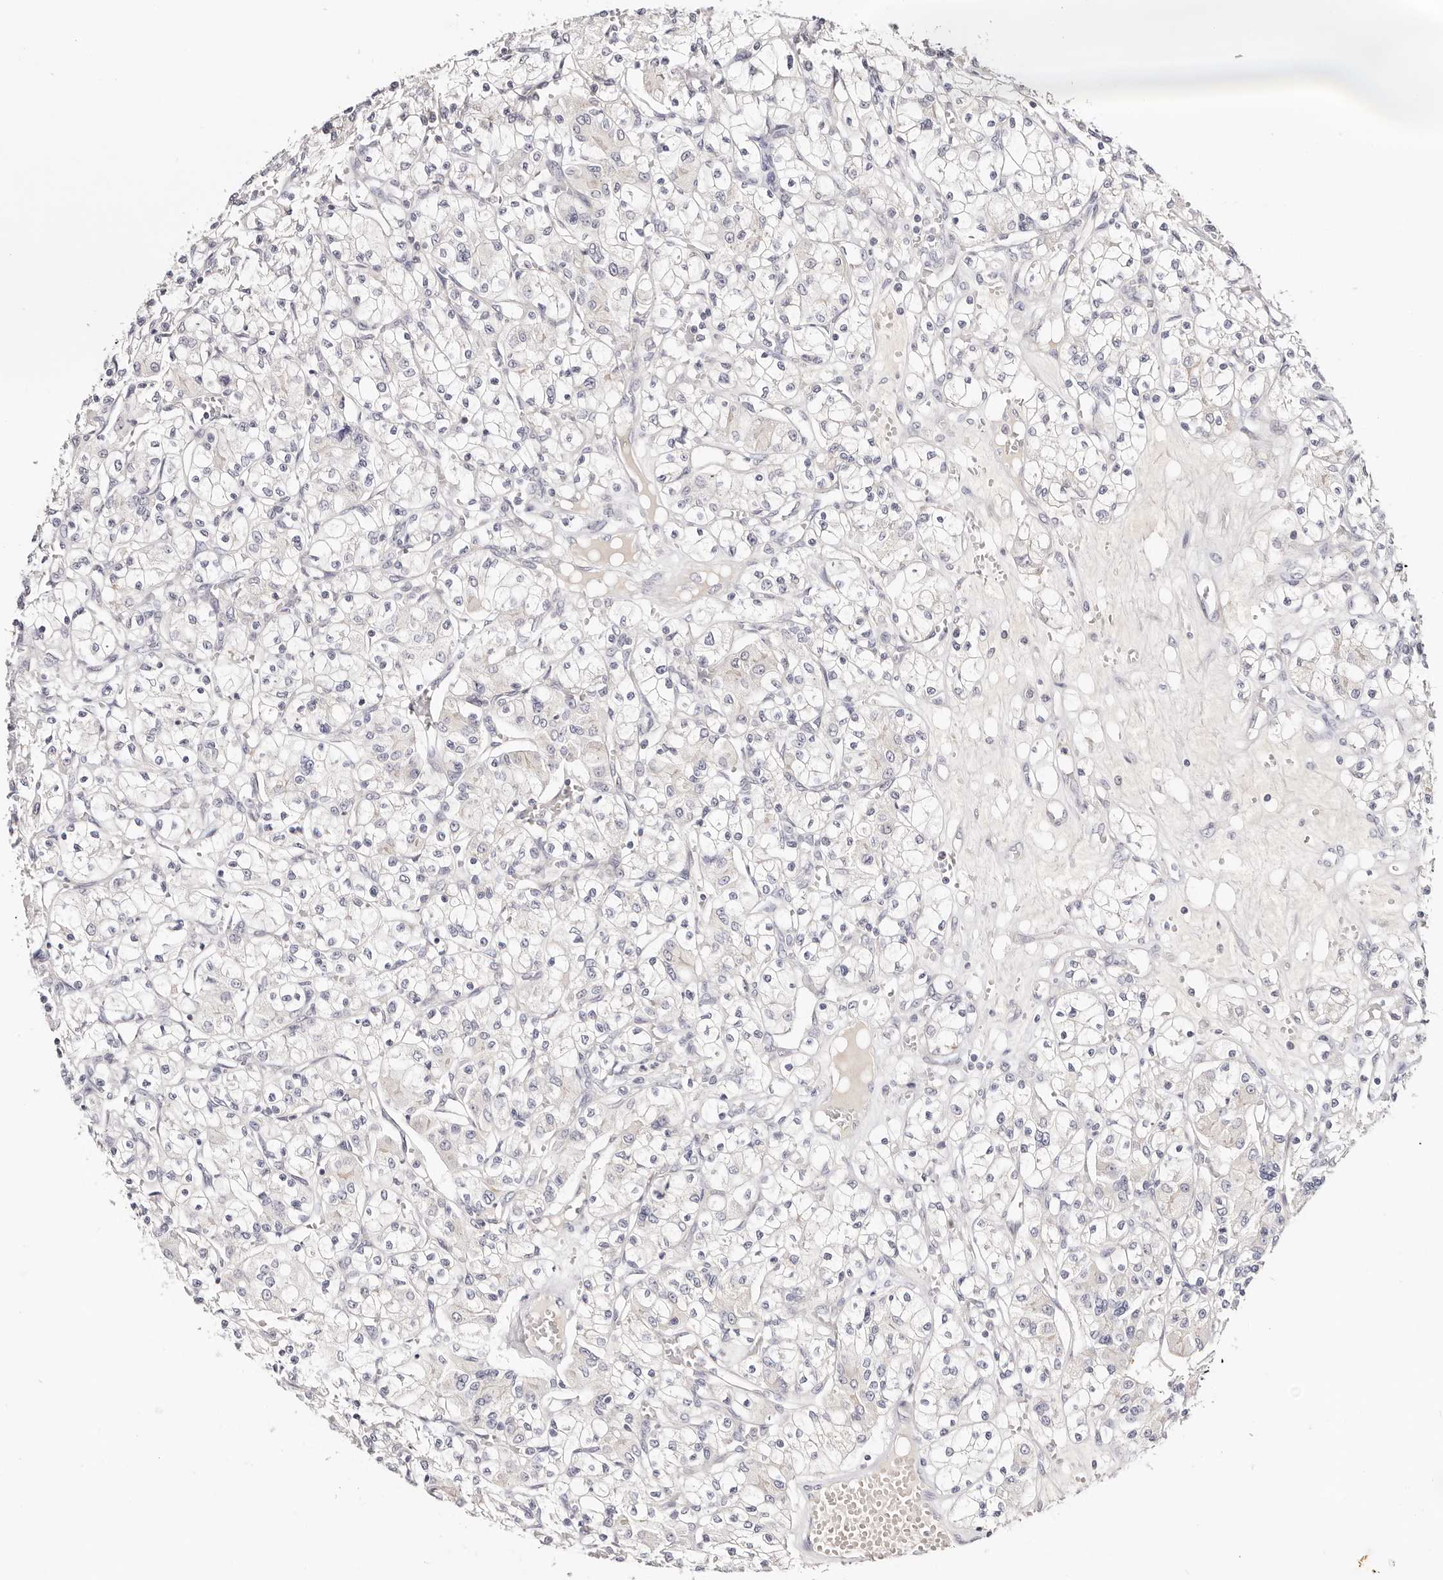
{"staining": {"intensity": "negative", "quantity": "none", "location": "none"}, "tissue": "renal cancer", "cell_type": "Tumor cells", "image_type": "cancer", "snomed": [{"axis": "morphology", "description": "Adenocarcinoma, NOS"}, {"axis": "topography", "description": "Kidney"}], "caption": "Adenocarcinoma (renal) was stained to show a protein in brown. There is no significant staining in tumor cells.", "gene": "DNASE1", "patient": {"sex": "female", "age": 59}}